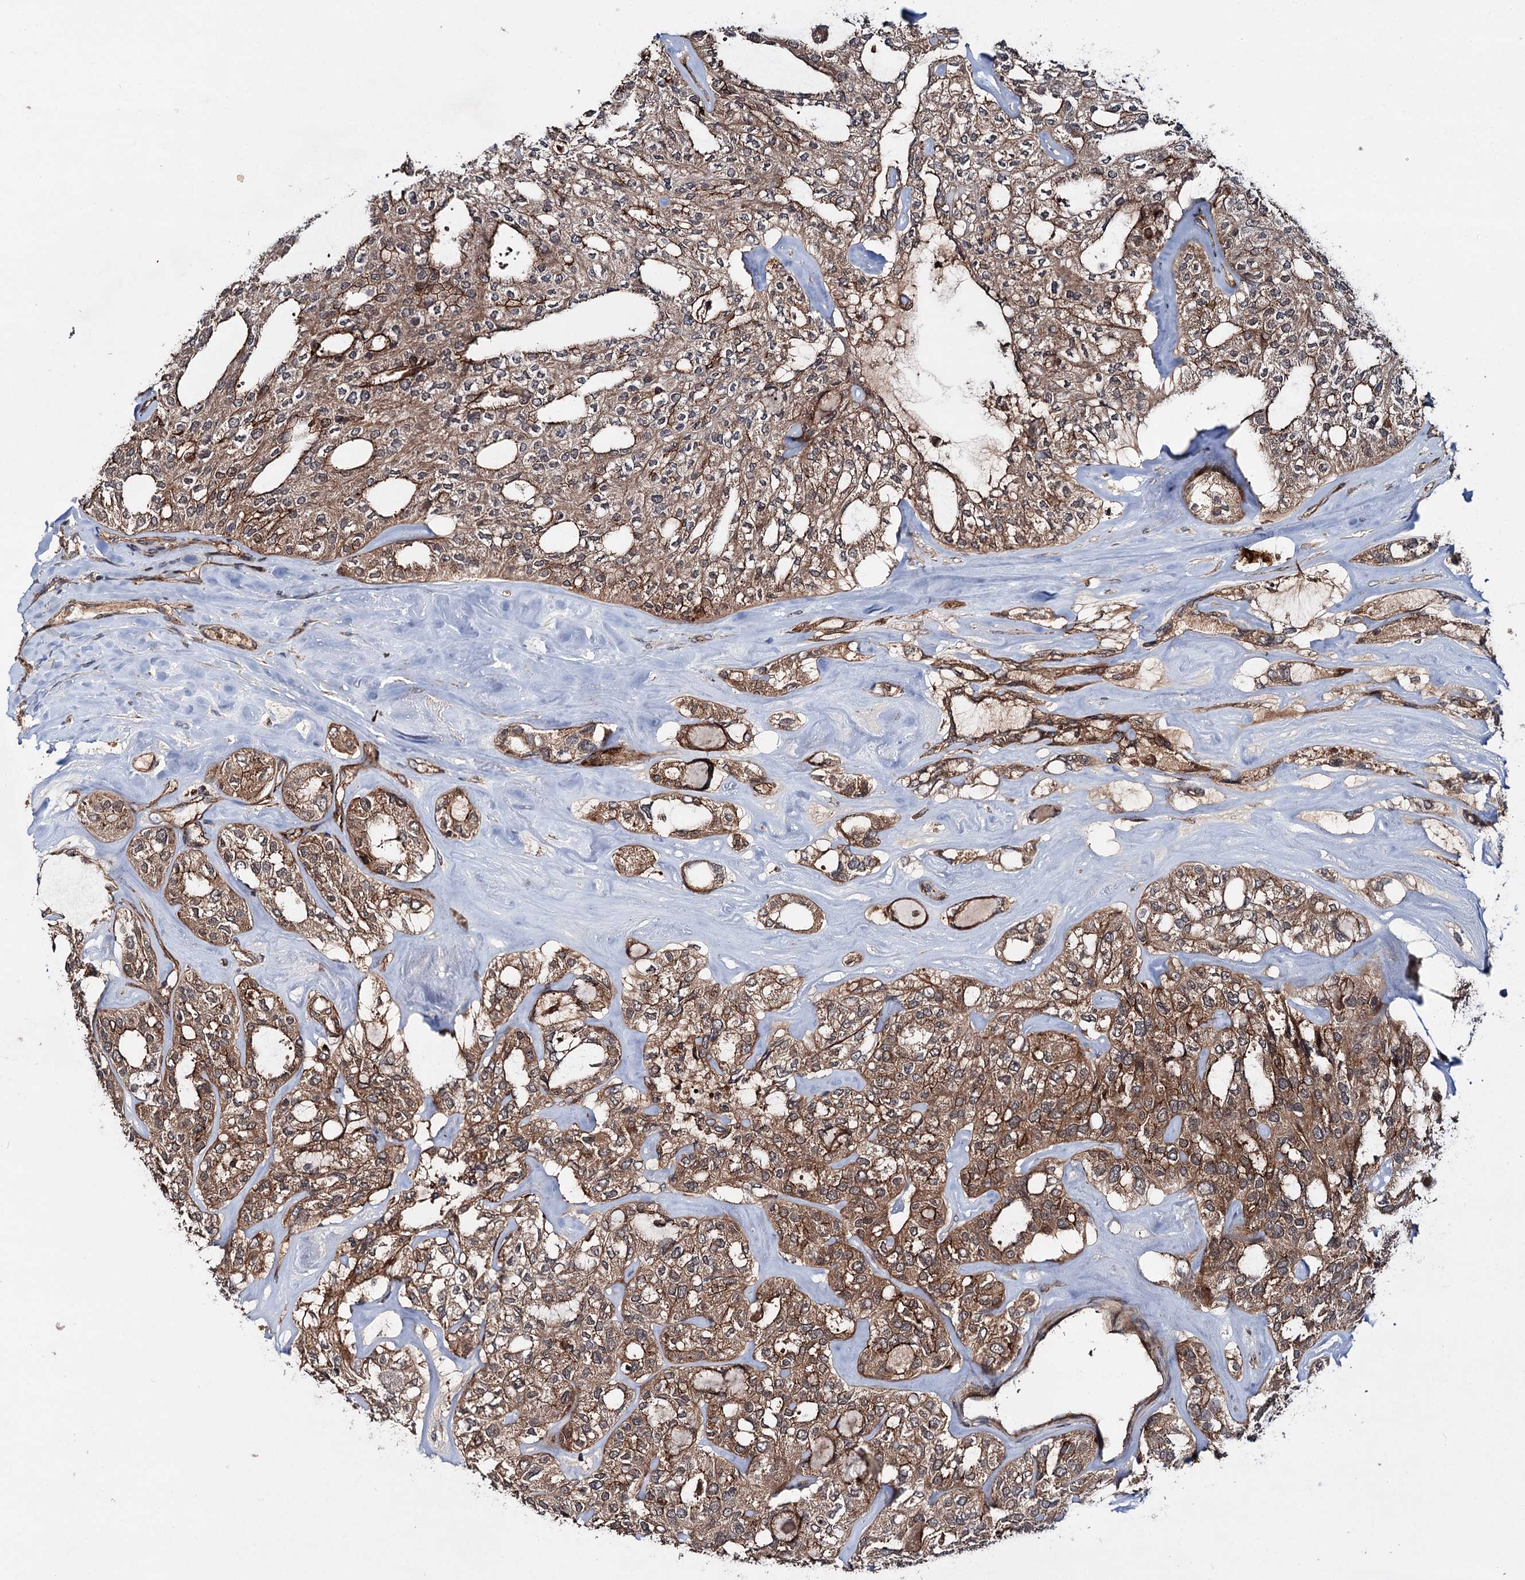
{"staining": {"intensity": "moderate", "quantity": ">75%", "location": "cytoplasmic/membranous"}, "tissue": "thyroid cancer", "cell_type": "Tumor cells", "image_type": "cancer", "snomed": [{"axis": "morphology", "description": "Follicular adenoma carcinoma, NOS"}, {"axis": "topography", "description": "Thyroid gland"}], "caption": "Follicular adenoma carcinoma (thyroid) was stained to show a protein in brown. There is medium levels of moderate cytoplasmic/membranous expression in about >75% of tumor cells. (DAB (3,3'-diaminobenzidine) = brown stain, brightfield microscopy at high magnification).", "gene": "ADGRG4", "patient": {"sex": "male", "age": 75}}